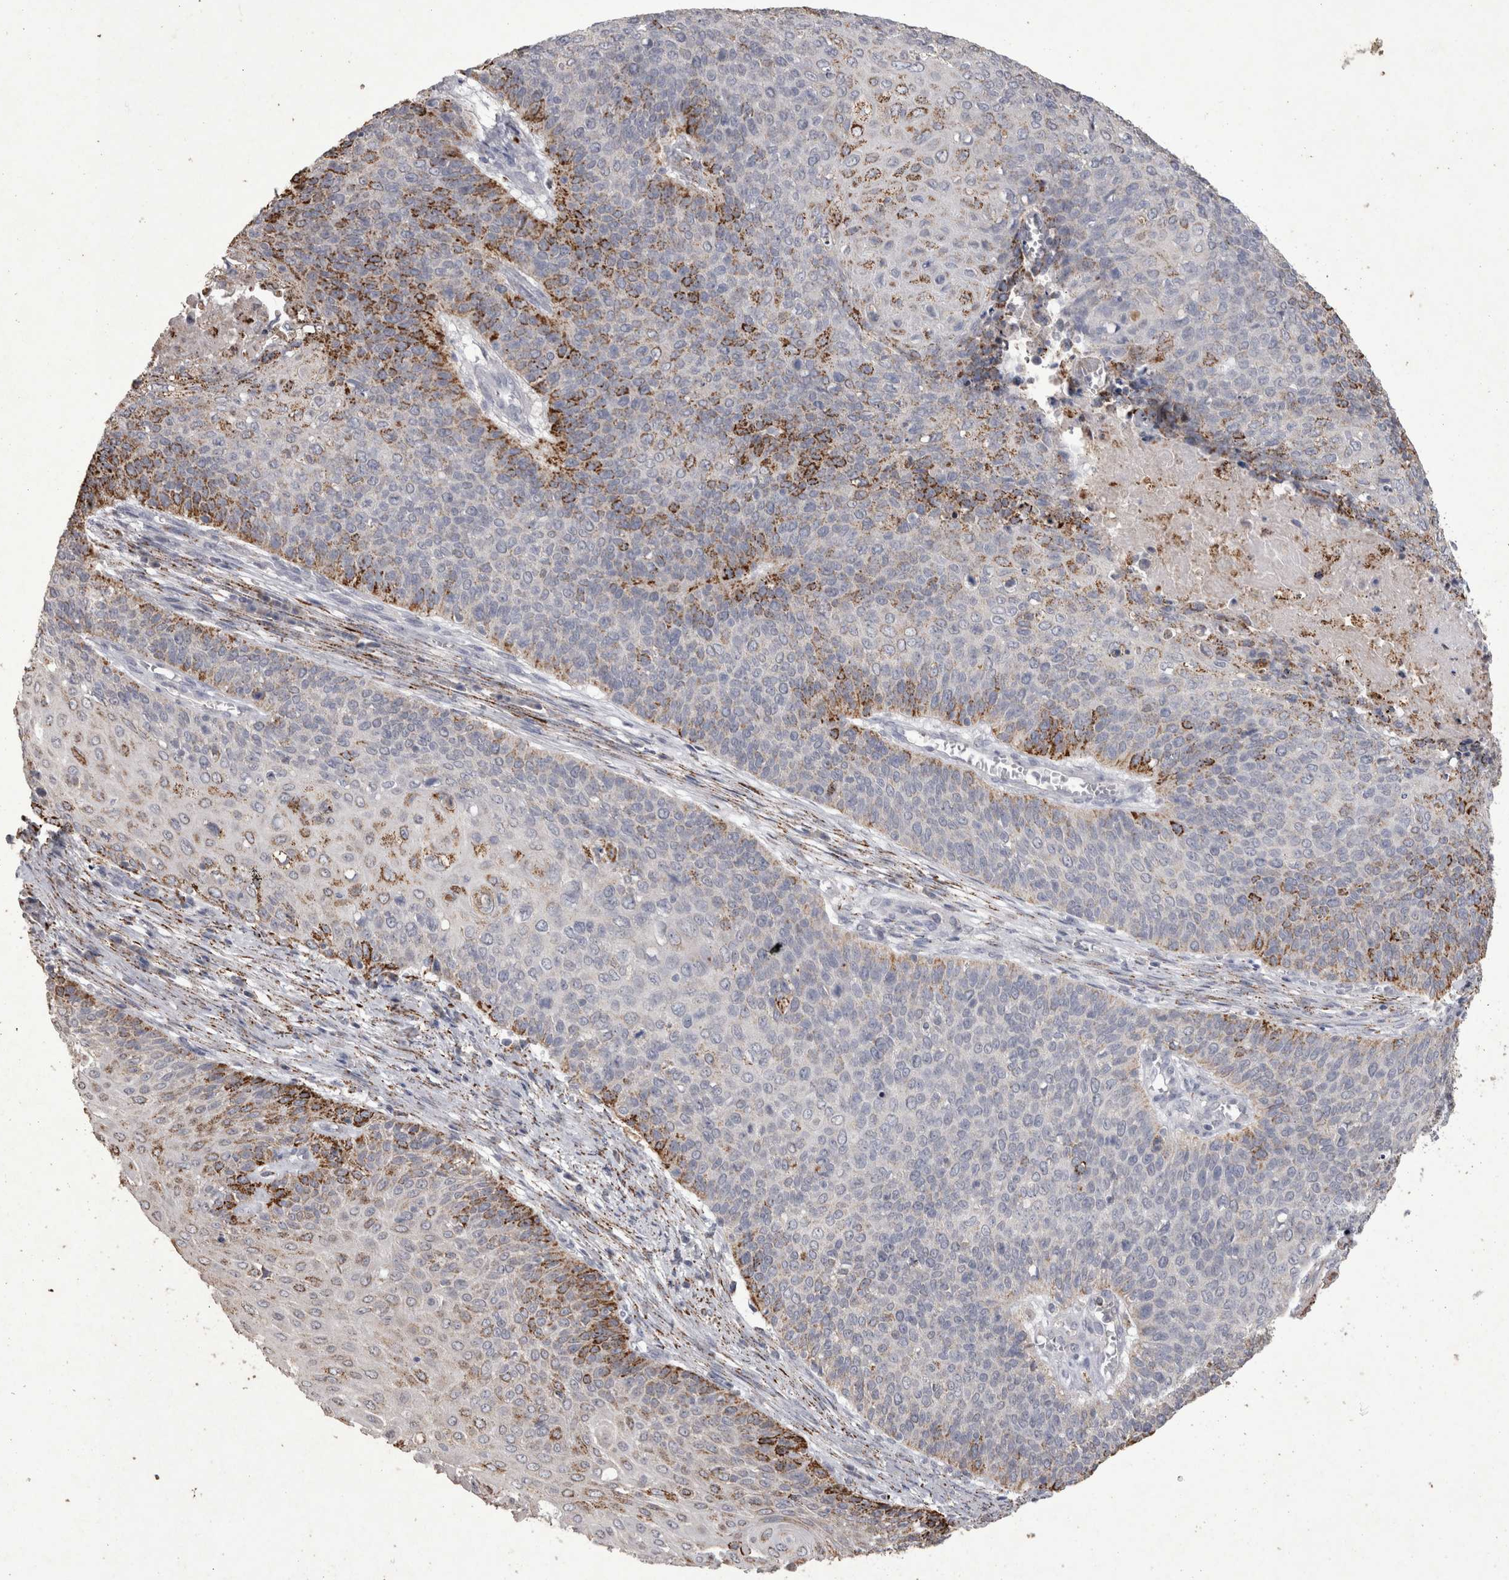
{"staining": {"intensity": "strong", "quantity": "<25%", "location": "cytoplasmic/membranous"}, "tissue": "cervical cancer", "cell_type": "Tumor cells", "image_type": "cancer", "snomed": [{"axis": "morphology", "description": "Squamous cell carcinoma, NOS"}, {"axis": "topography", "description": "Cervix"}], "caption": "Strong cytoplasmic/membranous staining for a protein is appreciated in about <25% of tumor cells of cervical cancer (squamous cell carcinoma) using IHC.", "gene": "DKK3", "patient": {"sex": "female", "age": 39}}